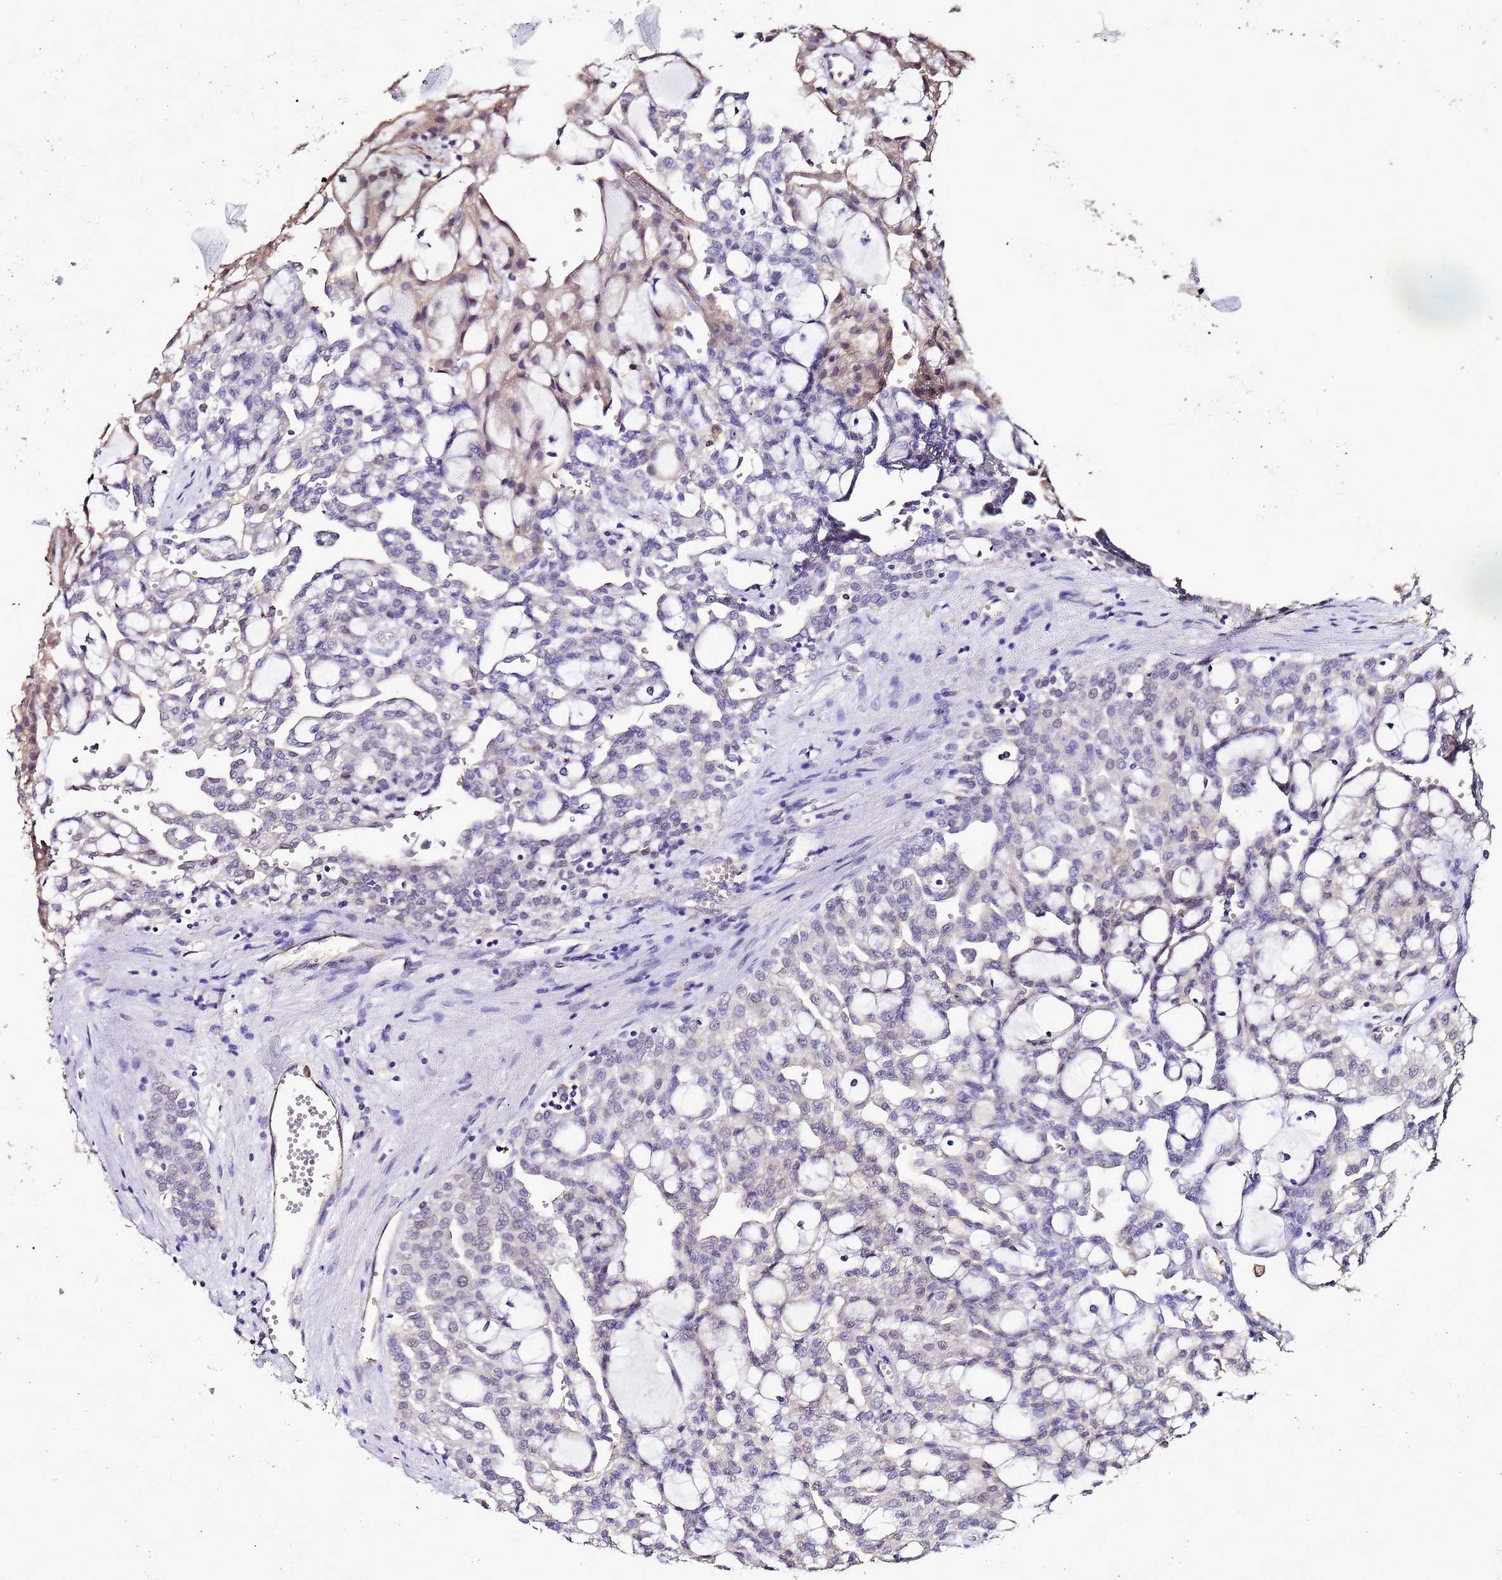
{"staining": {"intensity": "negative", "quantity": "none", "location": "none"}, "tissue": "renal cancer", "cell_type": "Tumor cells", "image_type": "cancer", "snomed": [{"axis": "morphology", "description": "Adenocarcinoma, NOS"}, {"axis": "topography", "description": "Kidney"}], "caption": "A histopathology image of human renal cancer (adenocarcinoma) is negative for staining in tumor cells. (Brightfield microscopy of DAB immunohistochemistry (IHC) at high magnification).", "gene": "ENOPH1", "patient": {"sex": "male", "age": 63}}